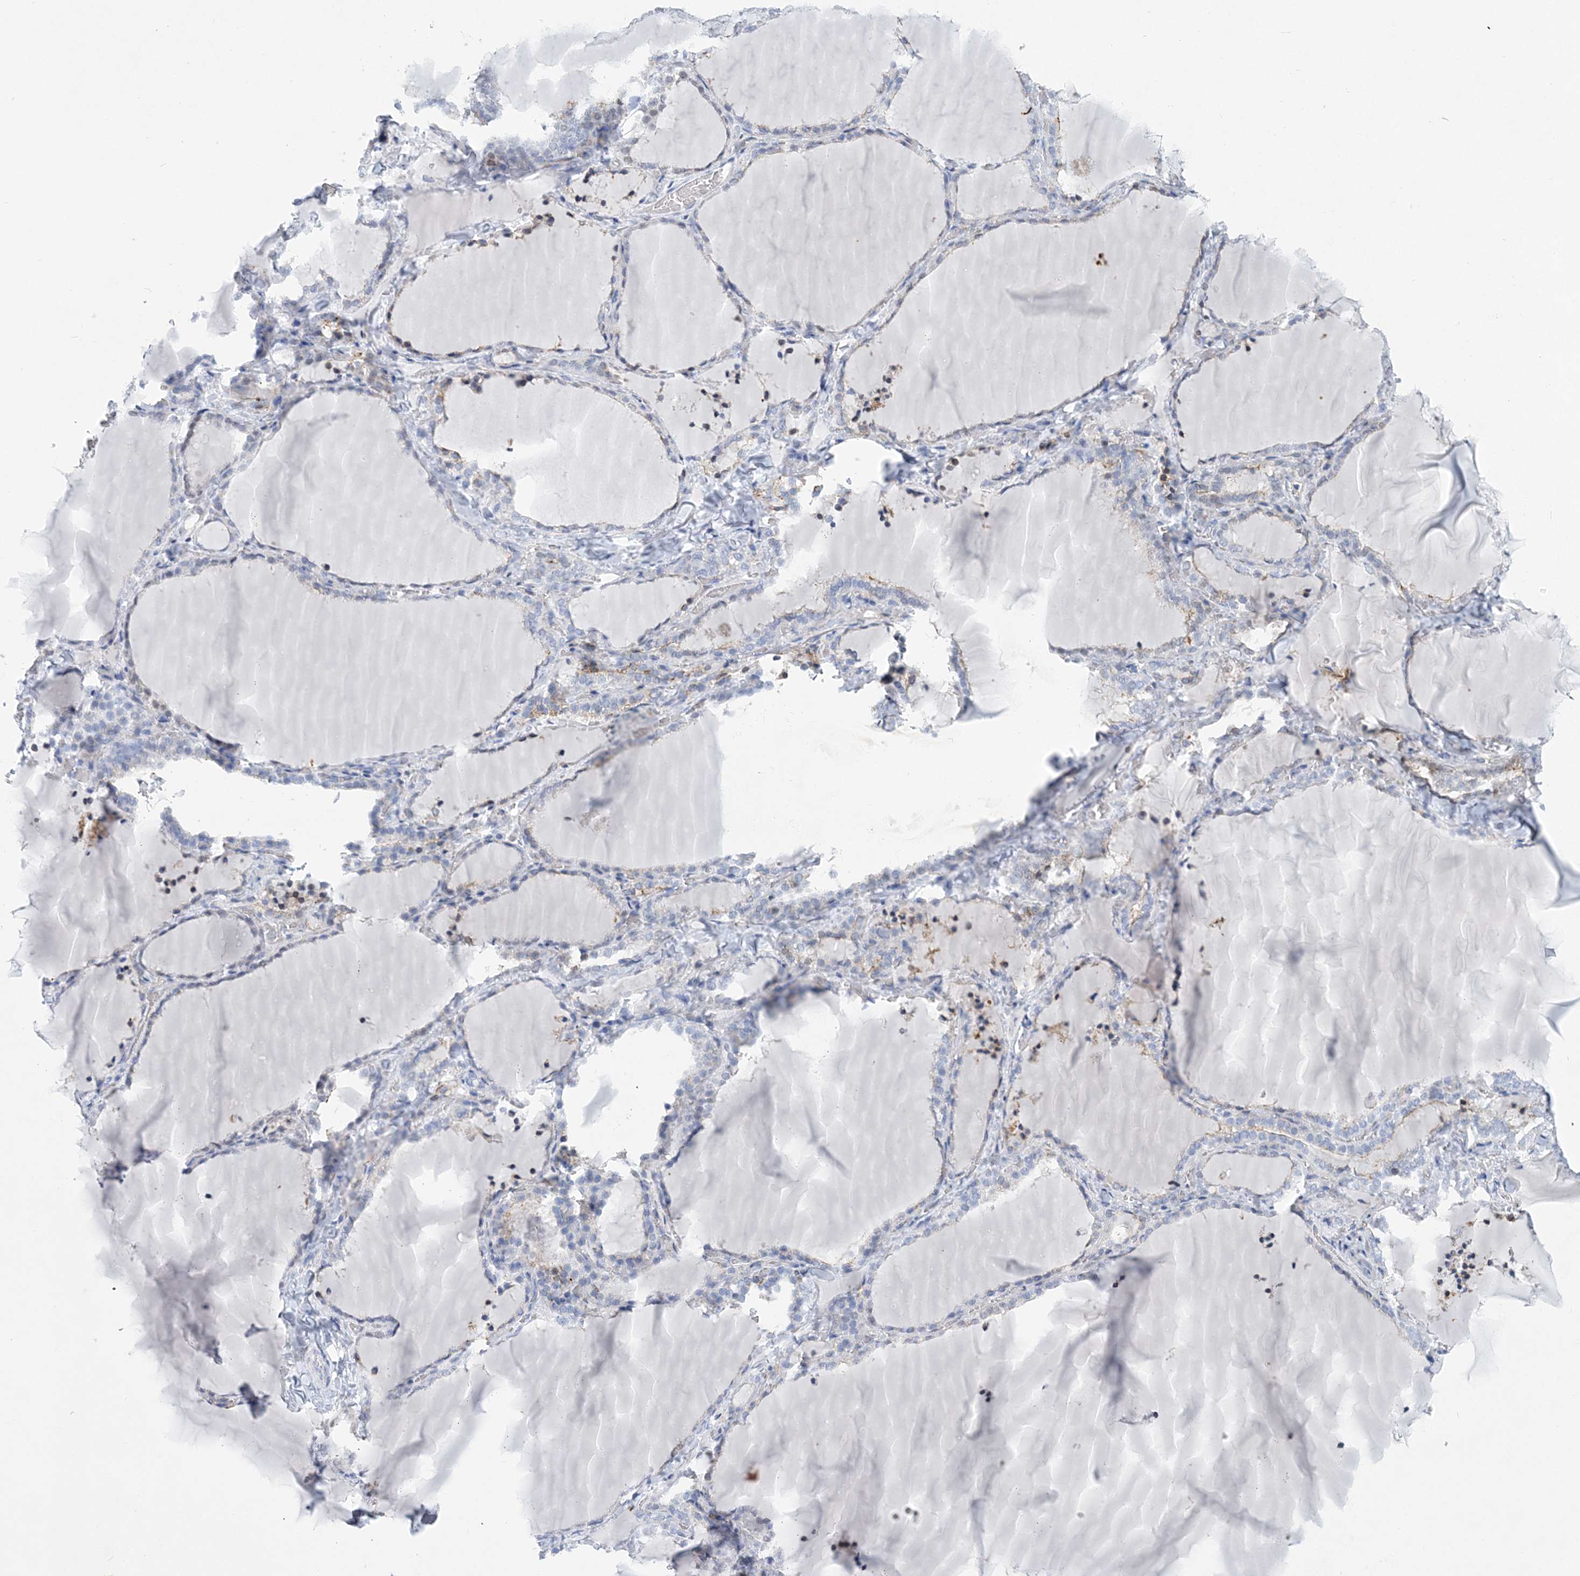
{"staining": {"intensity": "negative", "quantity": "none", "location": "none"}, "tissue": "thyroid gland", "cell_type": "Glandular cells", "image_type": "normal", "snomed": [{"axis": "morphology", "description": "Normal tissue, NOS"}, {"axis": "topography", "description": "Thyroid gland"}], "caption": "Glandular cells show no significant protein staining in unremarkable thyroid gland.", "gene": "NKX6", "patient": {"sex": "female", "age": 22}}